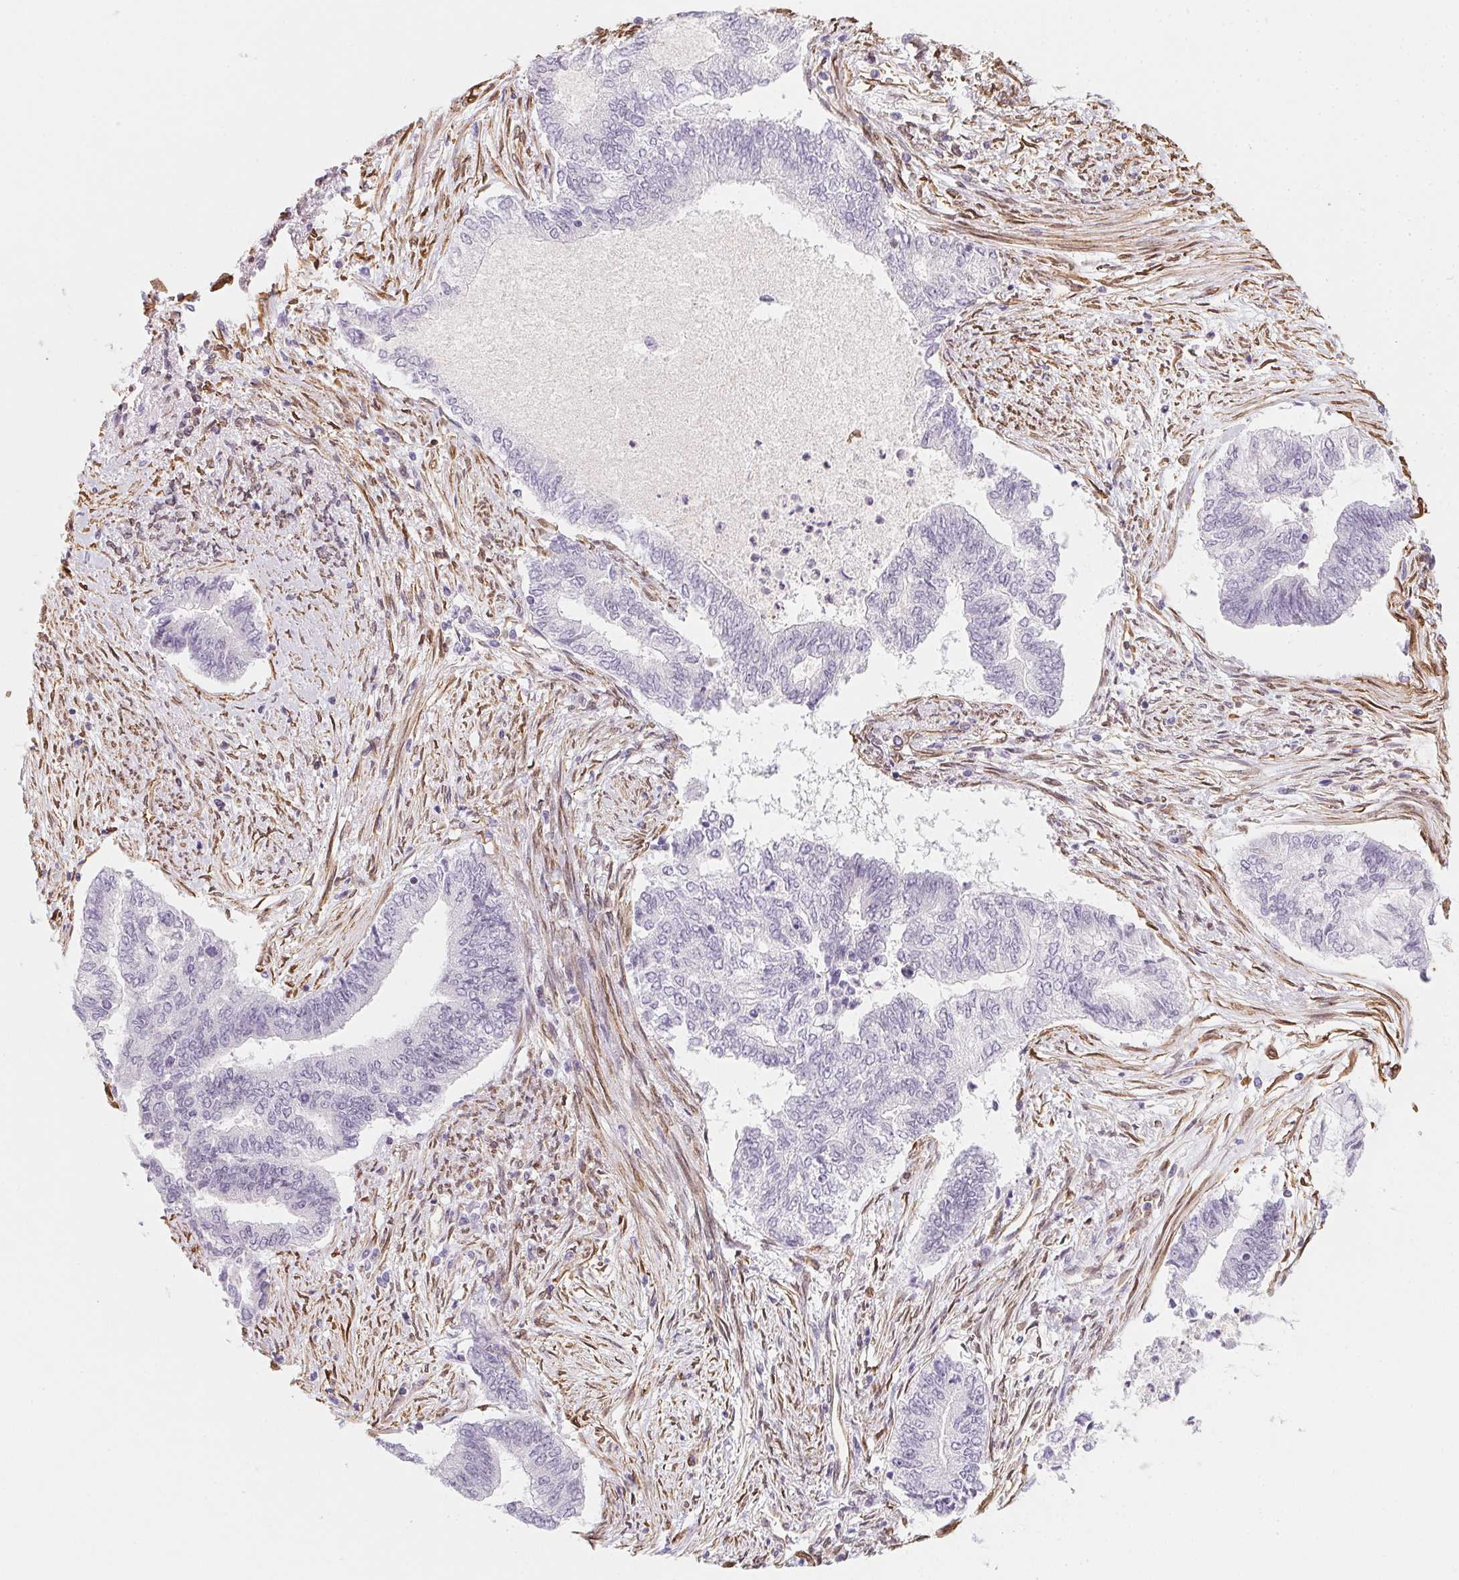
{"staining": {"intensity": "negative", "quantity": "none", "location": "none"}, "tissue": "endometrial cancer", "cell_type": "Tumor cells", "image_type": "cancer", "snomed": [{"axis": "morphology", "description": "Adenocarcinoma, NOS"}, {"axis": "topography", "description": "Endometrium"}], "caption": "Tumor cells are negative for protein expression in human adenocarcinoma (endometrial).", "gene": "RSBN1", "patient": {"sex": "female", "age": 65}}